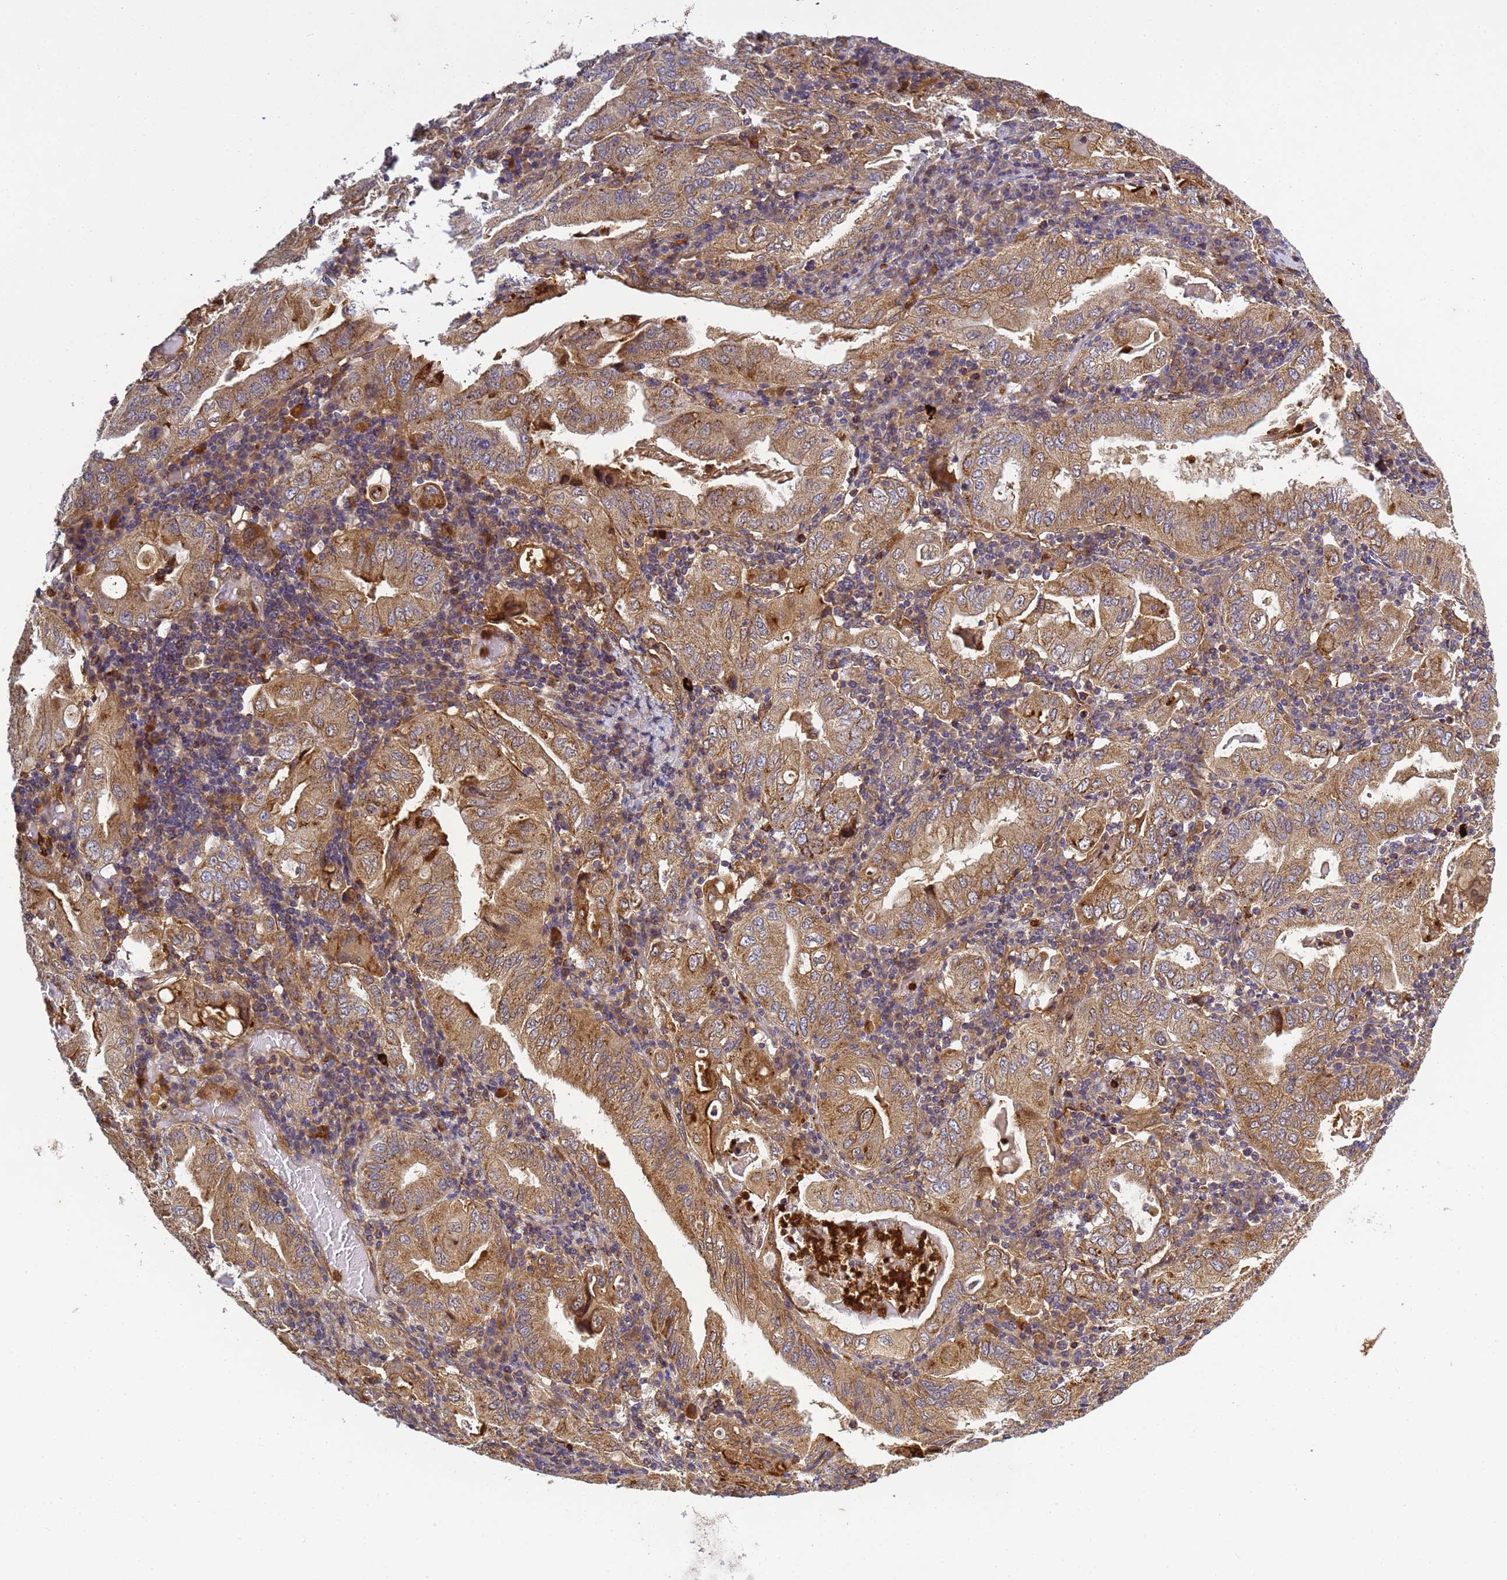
{"staining": {"intensity": "moderate", "quantity": ">75%", "location": "cytoplasmic/membranous"}, "tissue": "stomach cancer", "cell_type": "Tumor cells", "image_type": "cancer", "snomed": [{"axis": "morphology", "description": "Normal tissue, NOS"}, {"axis": "morphology", "description": "Adenocarcinoma, NOS"}, {"axis": "topography", "description": "Esophagus"}, {"axis": "topography", "description": "Stomach, upper"}, {"axis": "topography", "description": "Peripheral nerve tissue"}], "caption": "Protein staining exhibits moderate cytoplasmic/membranous expression in about >75% of tumor cells in stomach adenocarcinoma.", "gene": "C8orf34", "patient": {"sex": "male", "age": 62}}